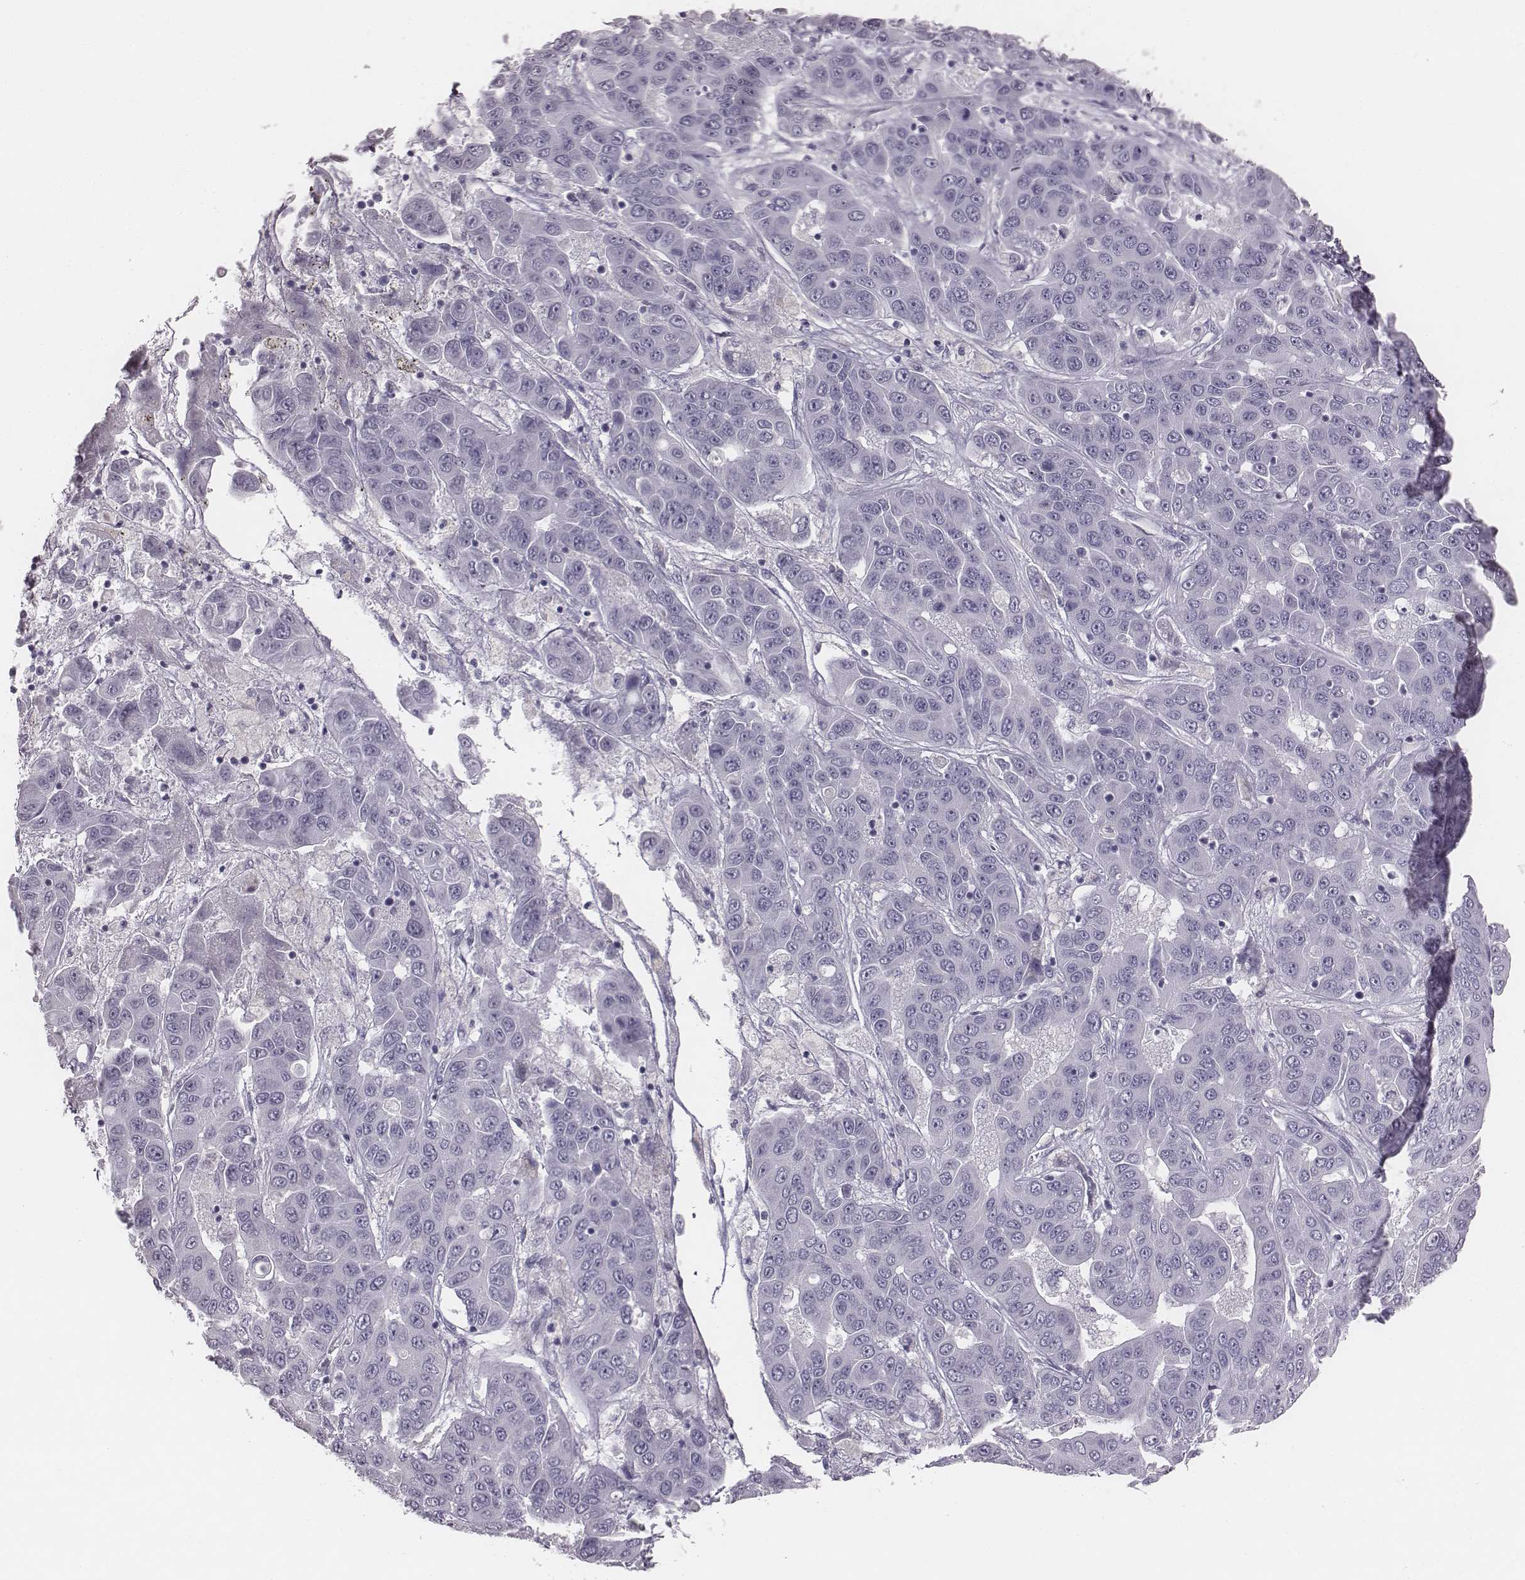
{"staining": {"intensity": "negative", "quantity": "none", "location": "none"}, "tissue": "liver cancer", "cell_type": "Tumor cells", "image_type": "cancer", "snomed": [{"axis": "morphology", "description": "Cholangiocarcinoma"}, {"axis": "topography", "description": "Liver"}], "caption": "Tumor cells show no significant positivity in cholangiocarcinoma (liver). The staining was performed using DAB (3,3'-diaminobenzidine) to visualize the protein expression in brown, while the nuclei were stained in blue with hematoxylin (Magnification: 20x).", "gene": "PDE8B", "patient": {"sex": "female", "age": 52}}